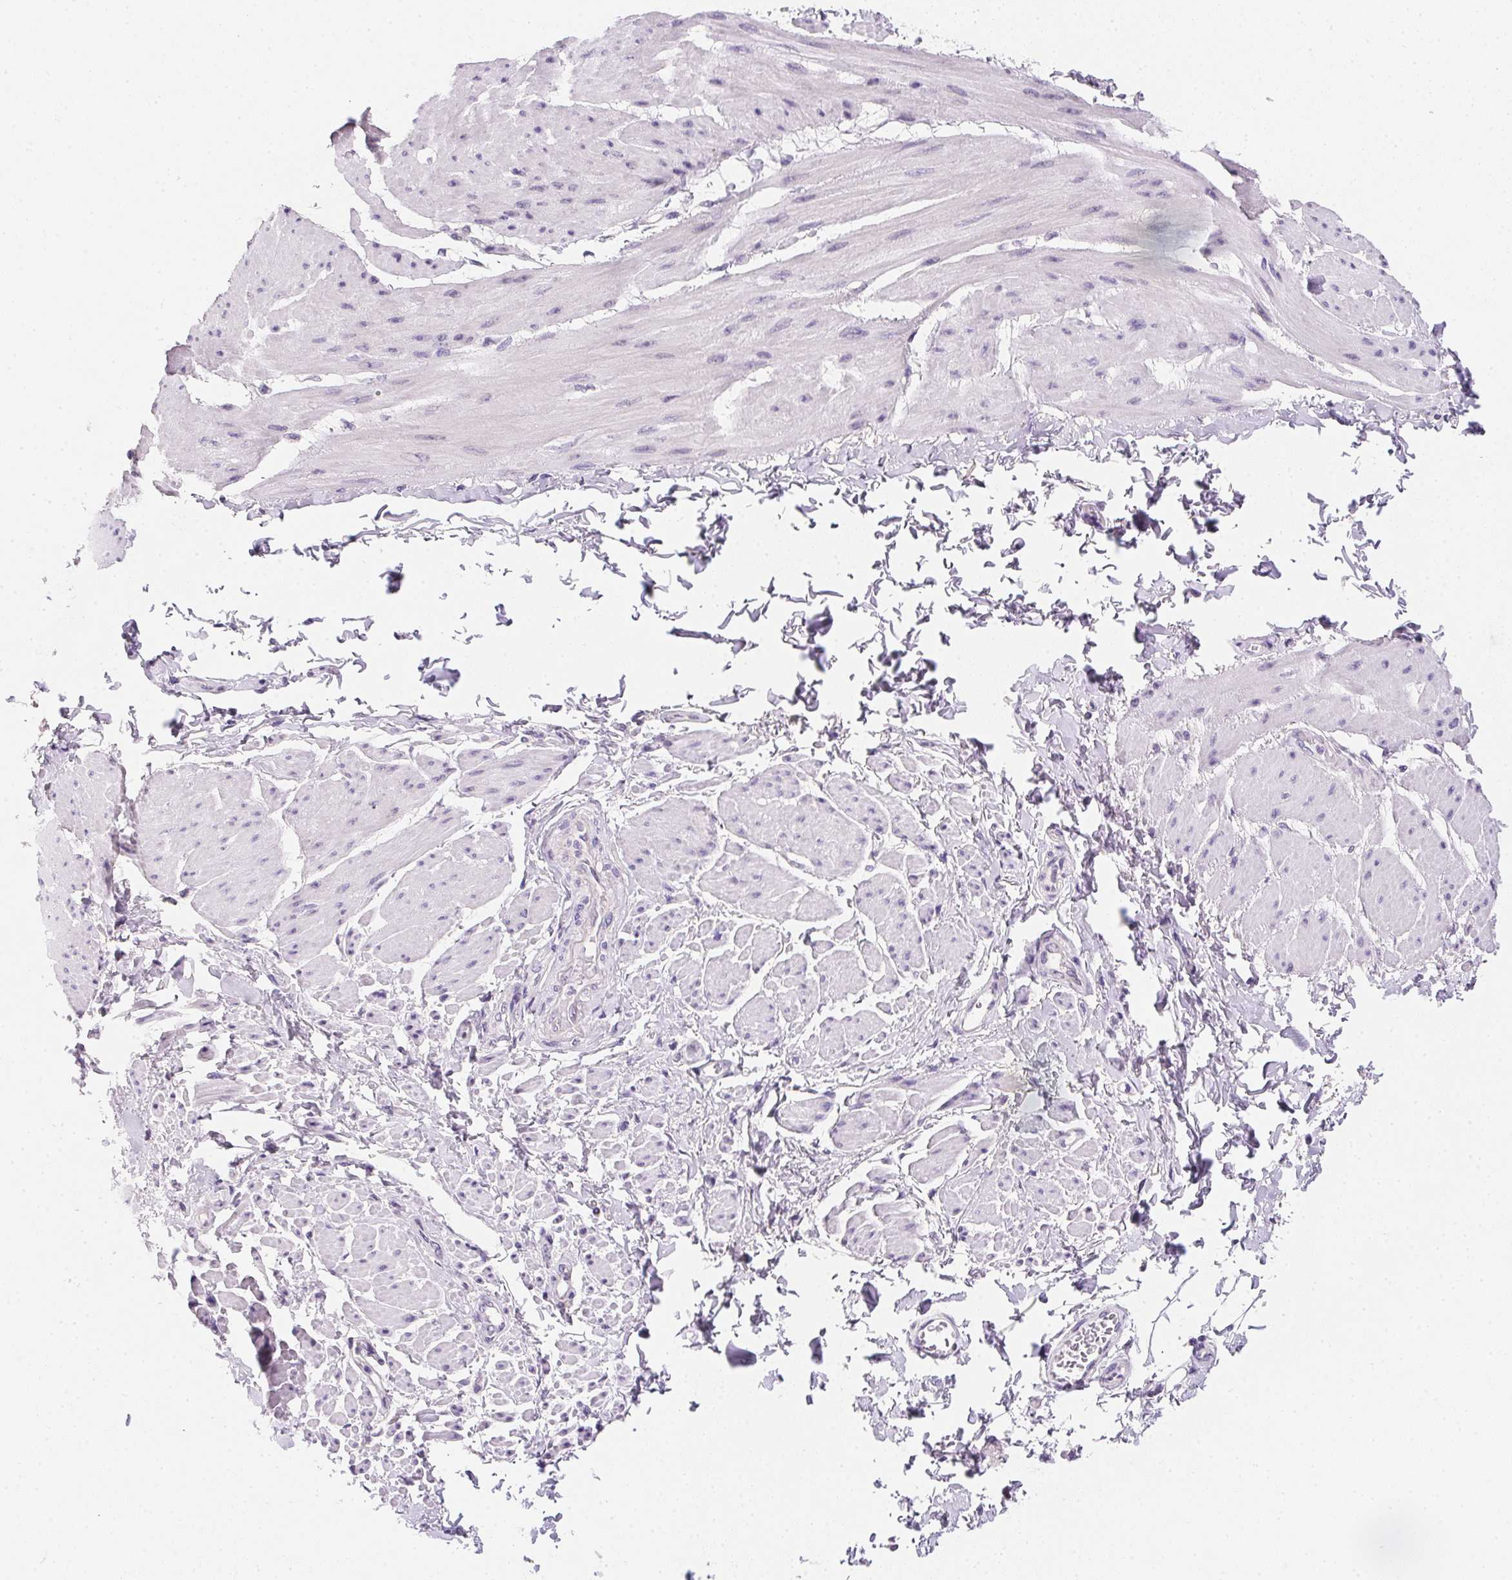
{"staining": {"intensity": "negative", "quantity": "none", "location": "none"}, "tissue": "adipose tissue", "cell_type": "Adipocytes", "image_type": "normal", "snomed": [{"axis": "morphology", "description": "Normal tissue, NOS"}, {"axis": "topography", "description": "Prostate"}, {"axis": "topography", "description": "Peripheral nerve tissue"}], "caption": "High power microscopy photomicrograph of an immunohistochemistry micrograph of benign adipose tissue, revealing no significant staining in adipocytes. The staining is performed using DAB brown chromogen with nuclei counter-stained in using hematoxylin.", "gene": "AQP5", "patient": {"sex": "male", "age": 55}}